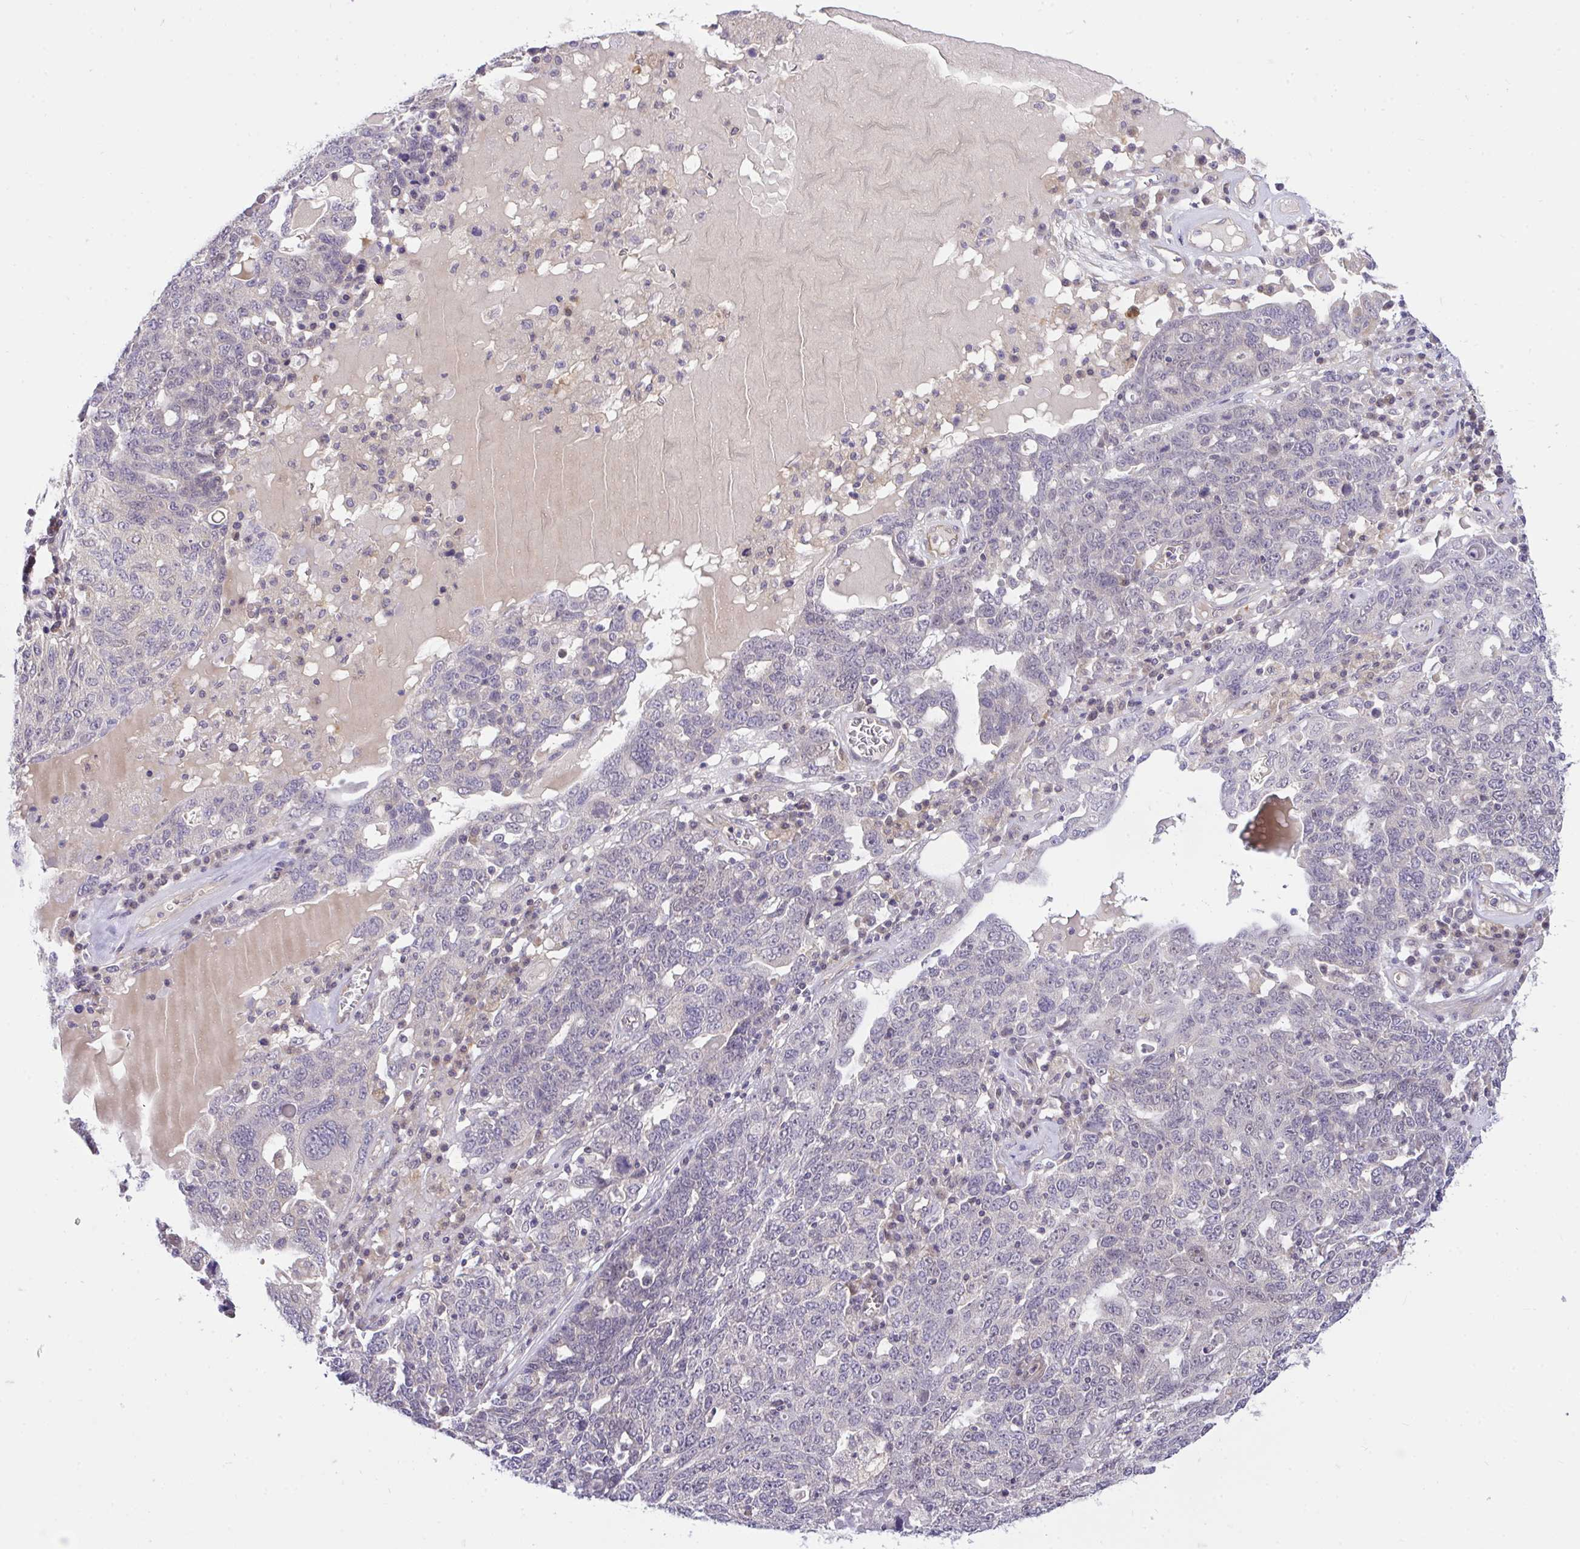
{"staining": {"intensity": "negative", "quantity": "none", "location": "none"}, "tissue": "ovarian cancer", "cell_type": "Tumor cells", "image_type": "cancer", "snomed": [{"axis": "morphology", "description": "Carcinoma, endometroid"}, {"axis": "topography", "description": "Ovary"}], "caption": "A histopathology image of human endometroid carcinoma (ovarian) is negative for staining in tumor cells.", "gene": "C19orf54", "patient": {"sex": "female", "age": 62}}